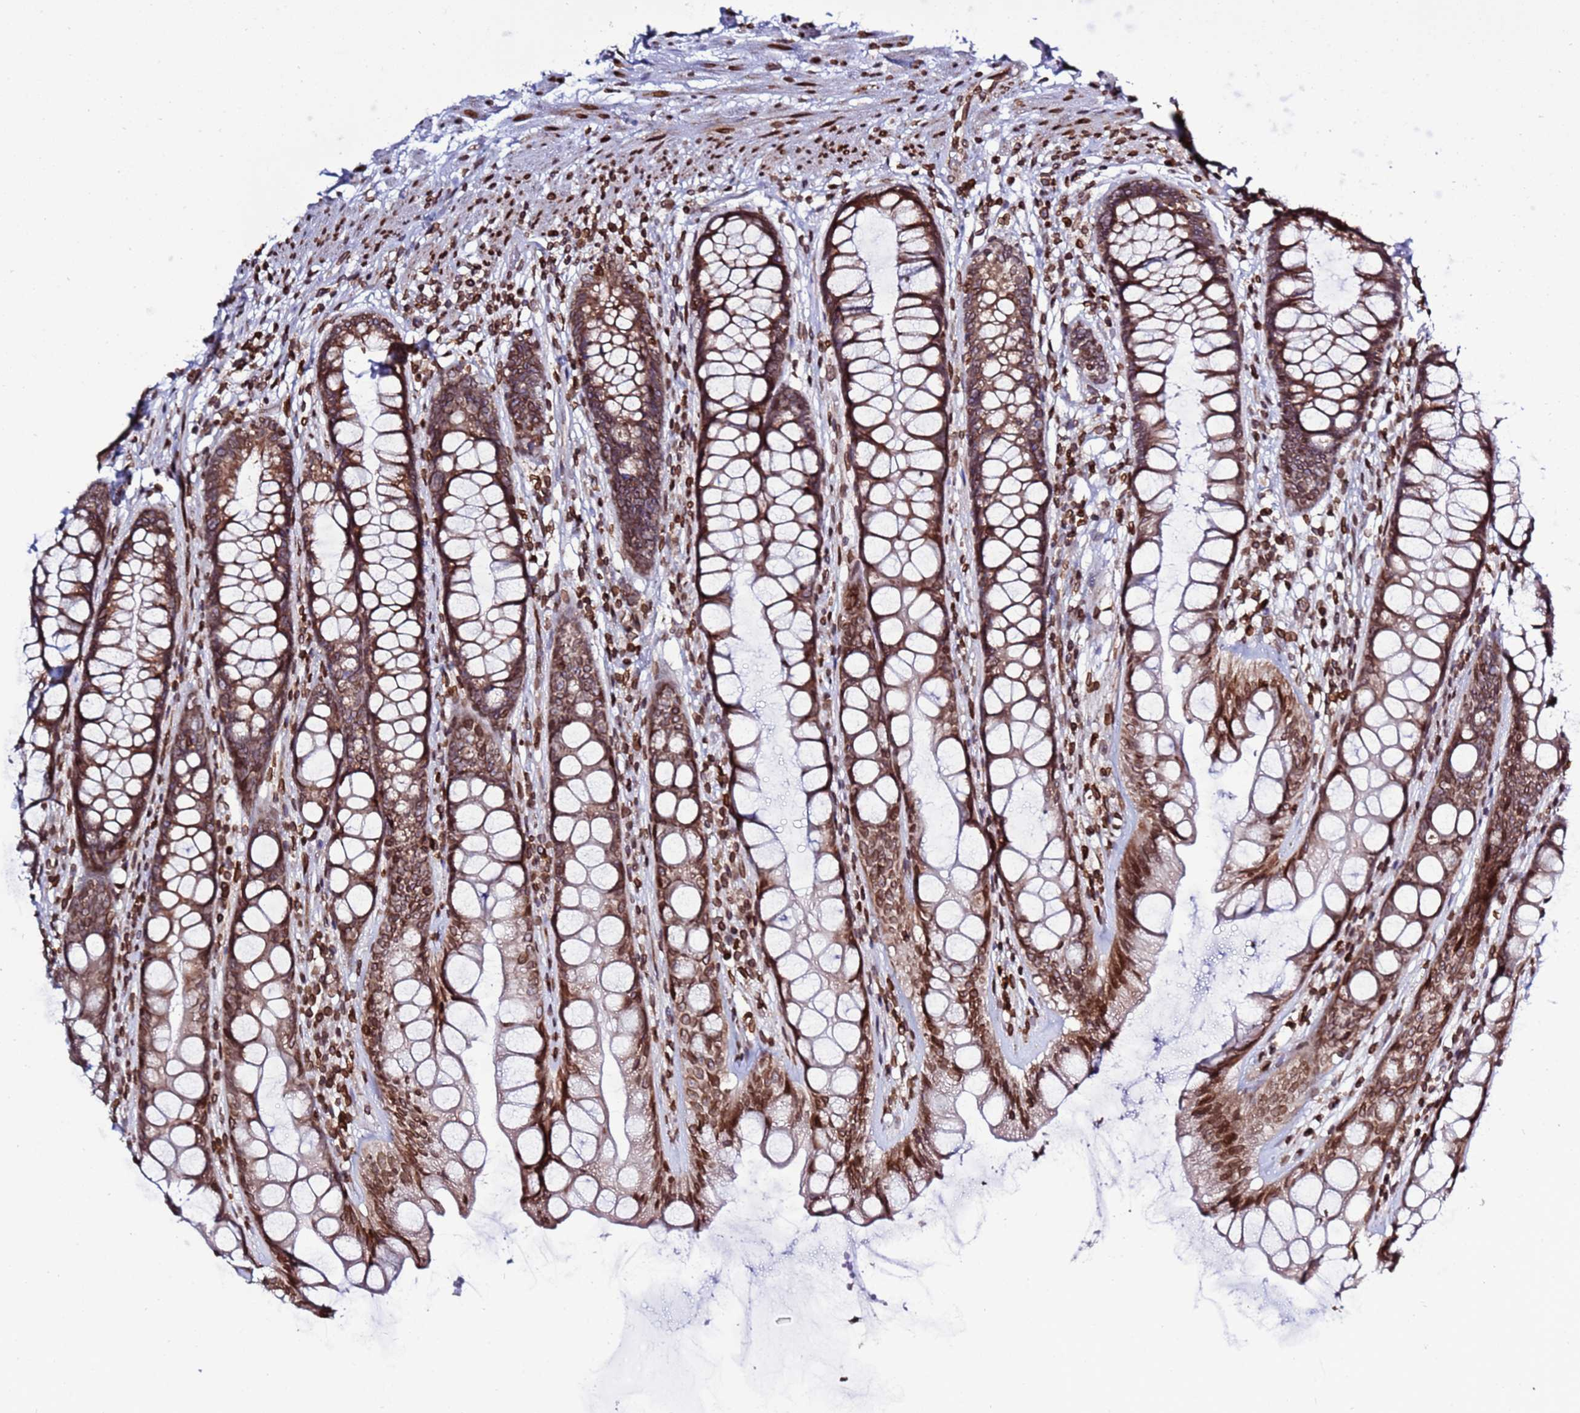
{"staining": {"intensity": "strong", "quantity": ">75%", "location": "cytoplasmic/membranous,nuclear"}, "tissue": "rectum", "cell_type": "Glandular cells", "image_type": "normal", "snomed": [{"axis": "morphology", "description": "Normal tissue, NOS"}, {"axis": "topography", "description": "Rectum"}], "caption": "Immunohistochemical staining of unremarkable human rectum shows >75% levels of strong cytoplasmic/membranous,nuclear protein positivity in approximately >75% of glandular cells.", "gene": "TOR1AIP1", "patient": {"sex": "male", "age": 74}}